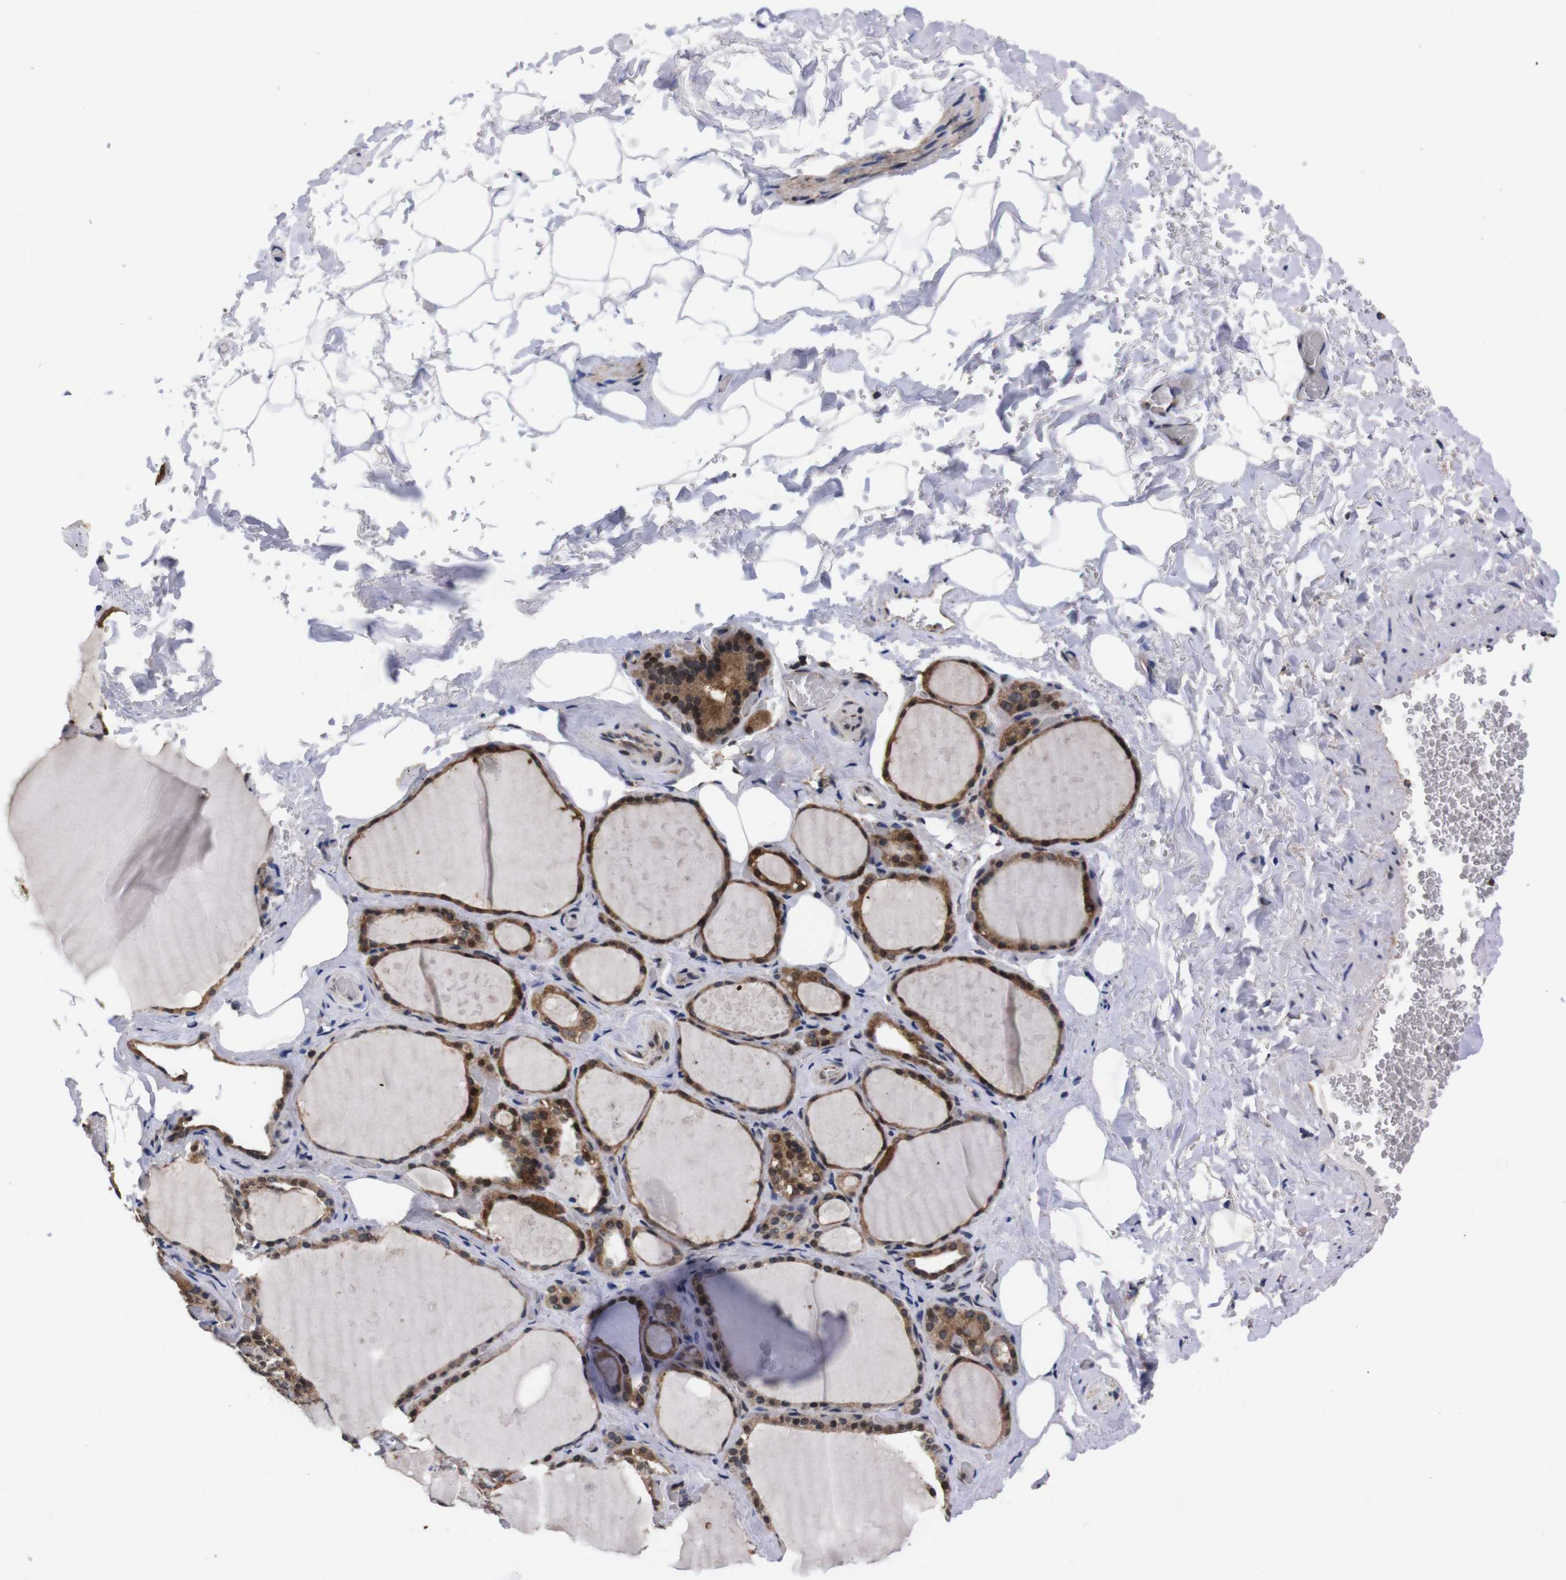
{"staining": {"intensity": "strong", "quantity": ">75%", "location": "cytoplasmic/membranous,nuclear"}, "tissue": "thyroid gland", "cell_type": "Glandular cells", "image_type": "normal", "snomed": [{"axis": "morphology", "description": "Normal tissue, NOS"}, {"axis": "topography", "description": "Thyroid gland"}], "caption": "Strong cytoplasmic/membranous,nuclear positivity is present in about >75% of glandular cells in normal thyroid gland. (DAB IHC, brown staining for protein, blue staining for nuclei).", "gene": "UBQLN2", "patient": {"sex": "male", "age": 61}}